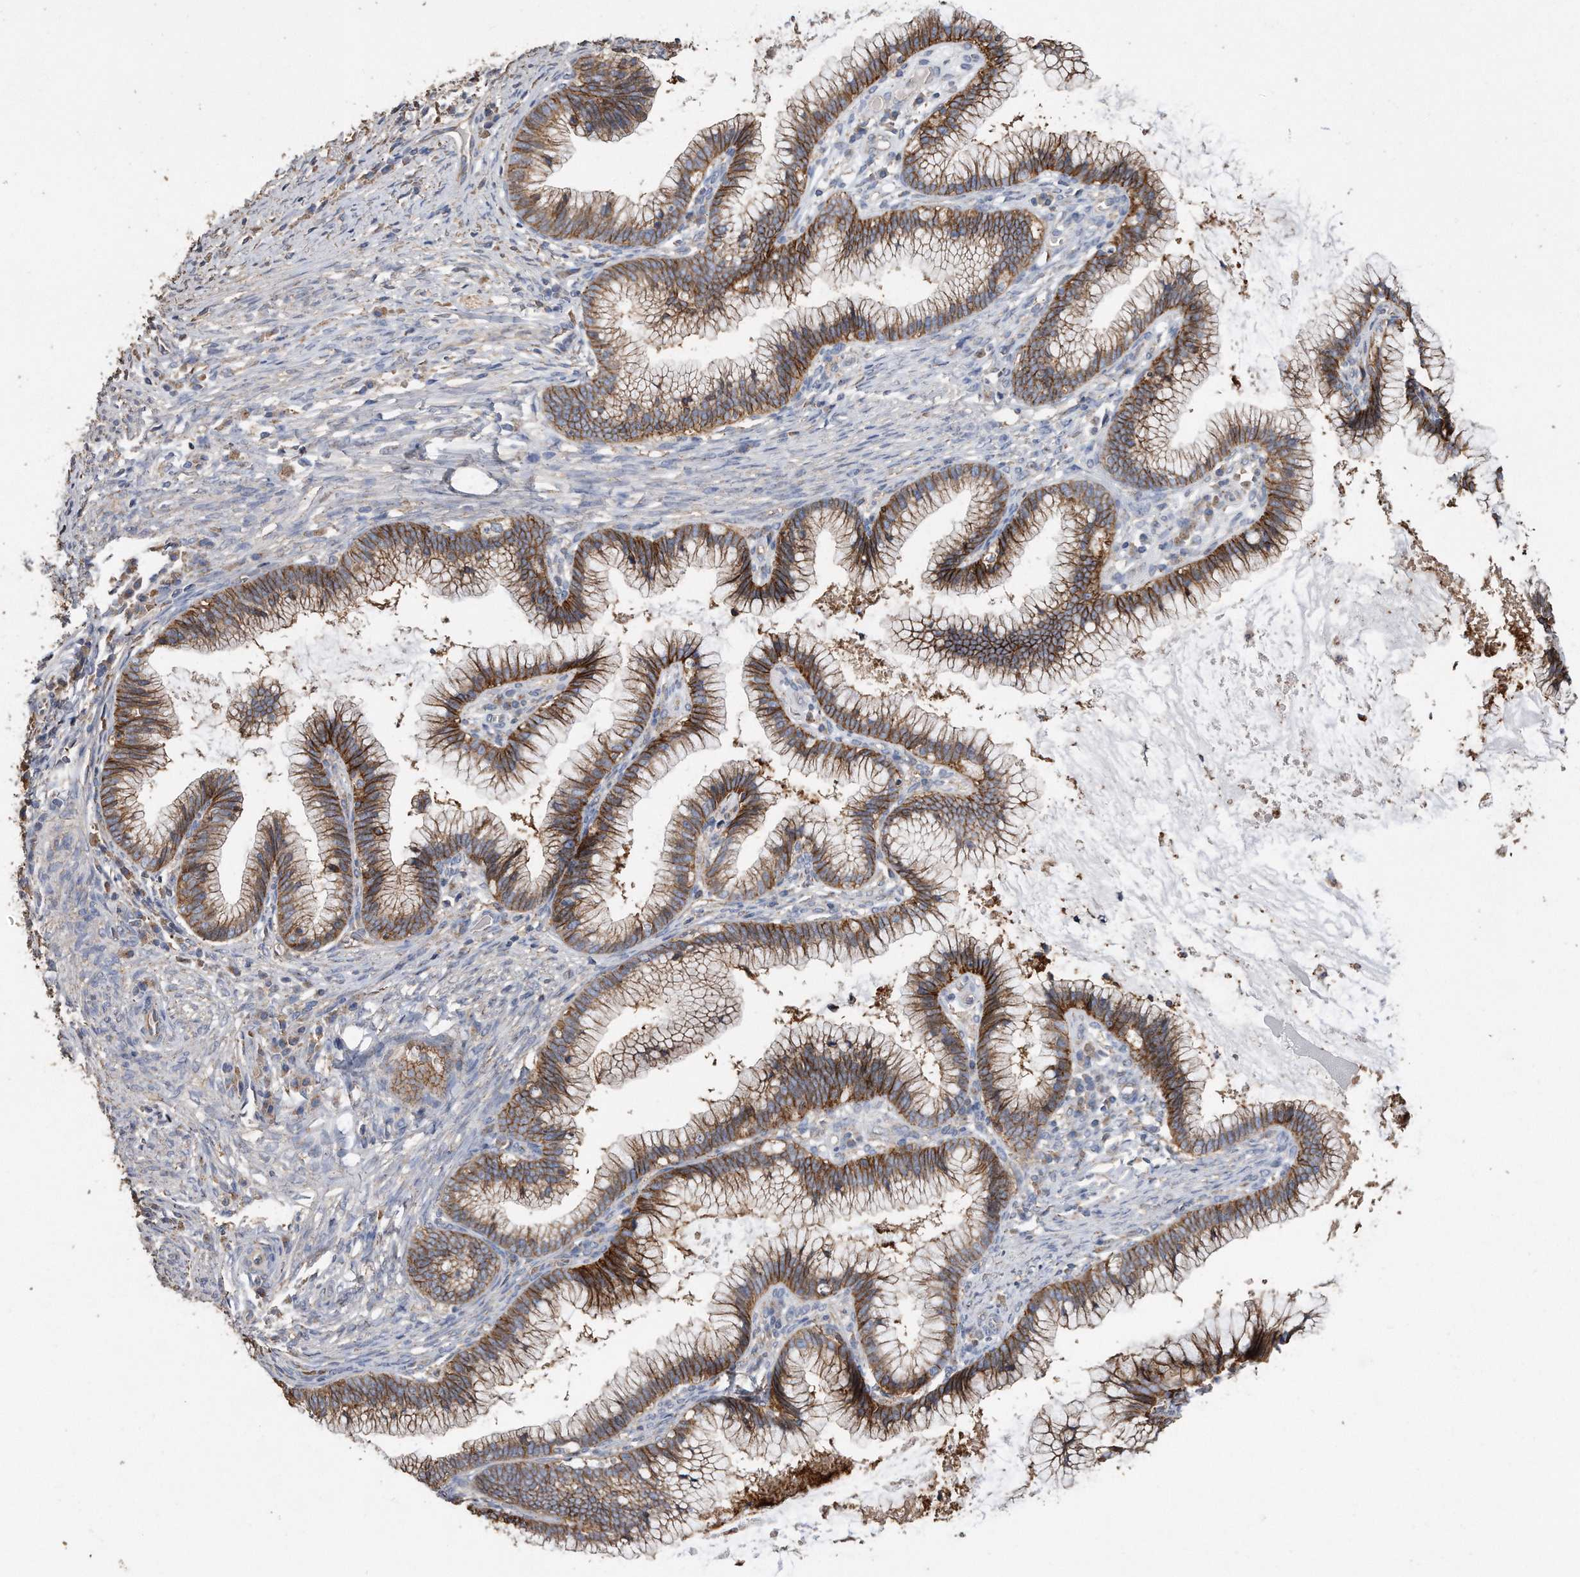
{"staining": {"intensity": "moderate", "quantity": ">75%", "location": "cytoplasmic/membranous"}, "tissue": "cervical cancer", "cell_type": "Tumor cells", "image_type": "cancer", "snomed": [{"axis": "morphology", "description": "Adenocarcinoma, NOS"}, {"axis": "topography", "description": "Cervix"}], "caption": "The image displays staining of cervical cancer (adenocarcinoma), revealing moderate cytoplasmic/membranous protein positivity (brown color) within tumor cells. (DAB (3,3'-diaminobenzidine) = brown stain, brightfield microscopy at high magnification).", "gene": "CDCP1", "patient": {"sex": "female", "age": 36}}